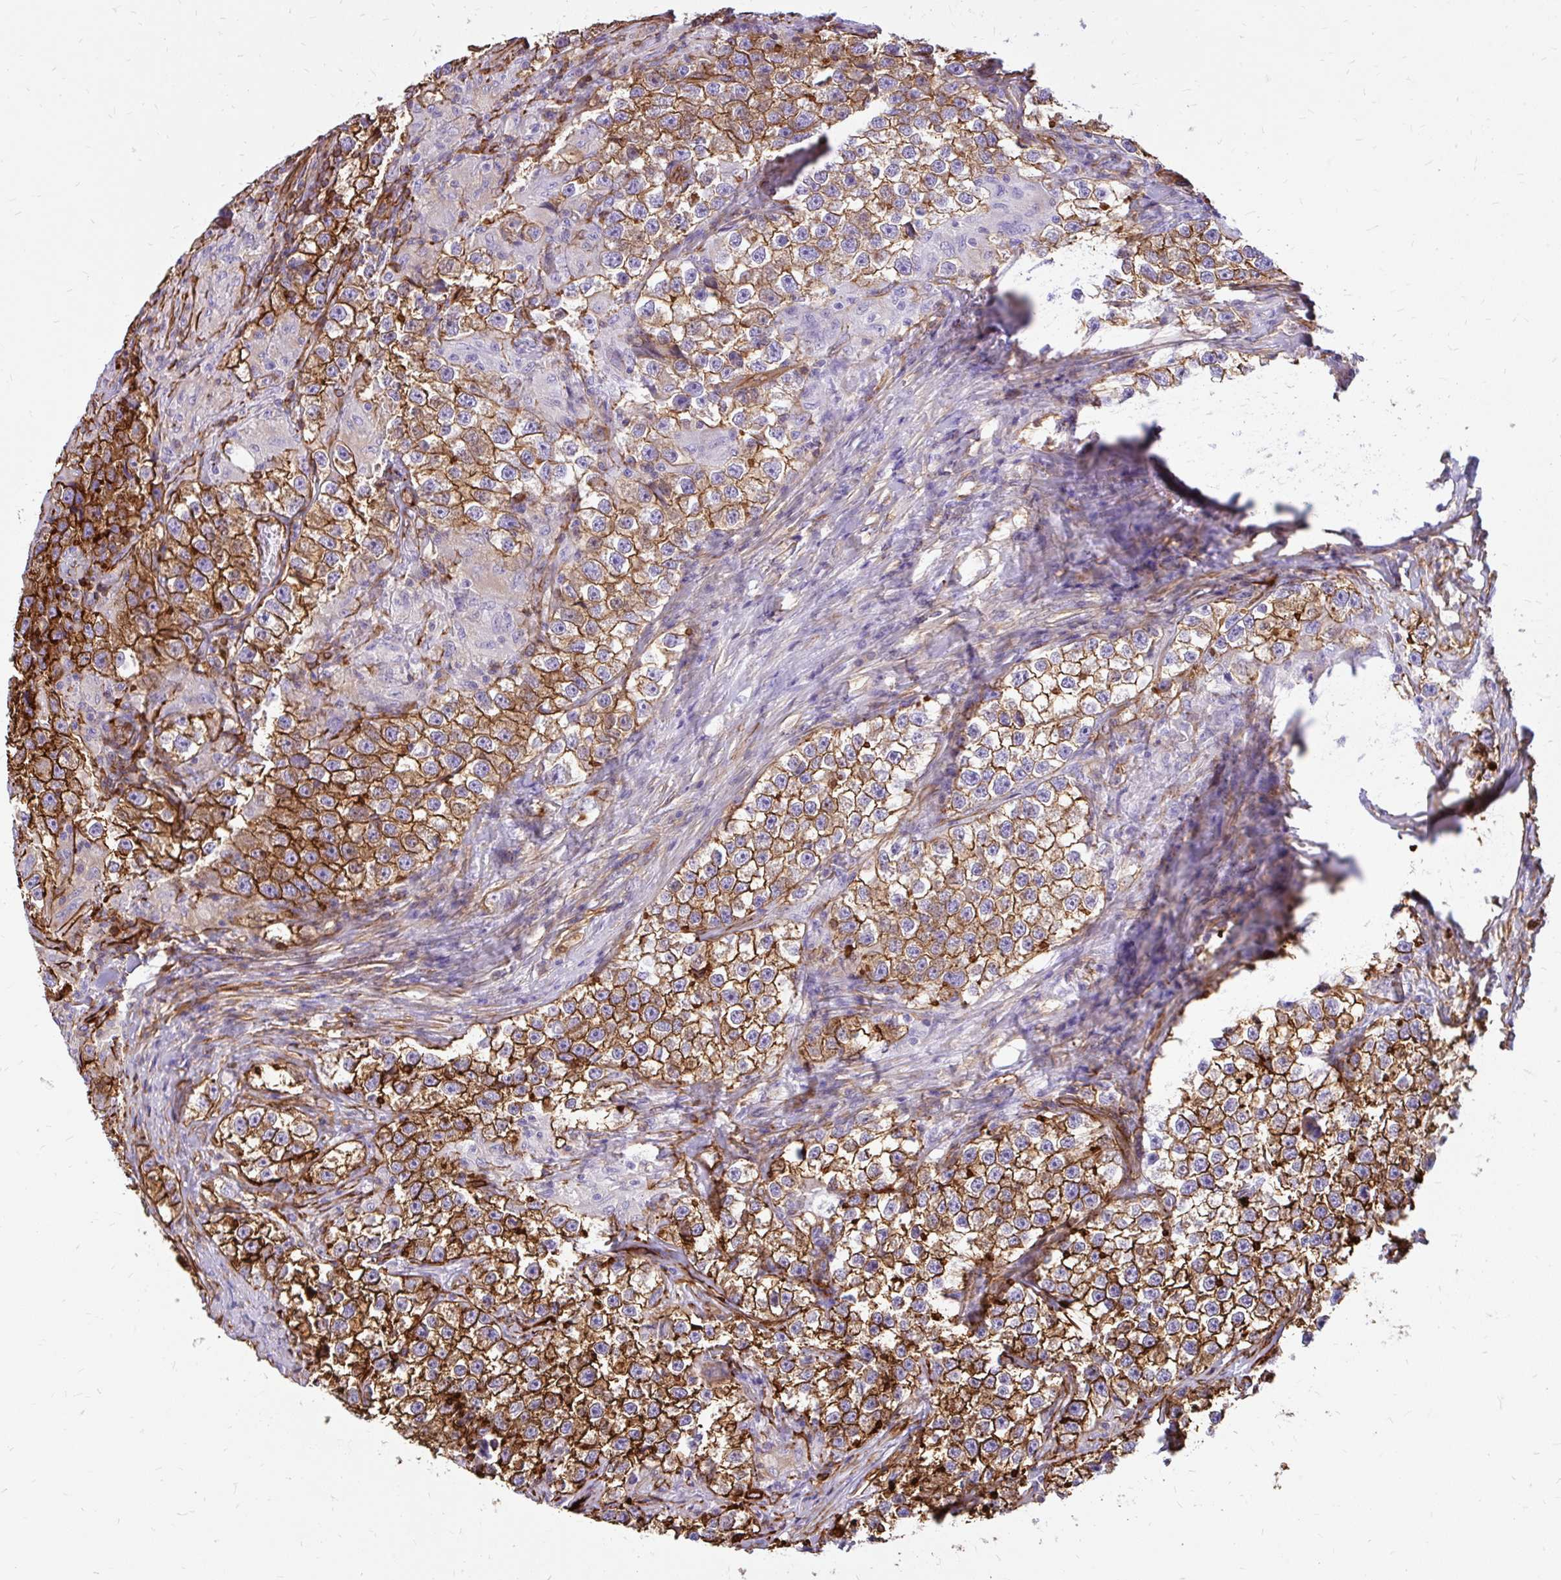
{"staining": {"intensity": "strong", "quantity": "25%-75%", "location": "cytoplasmic/membranous"}, "tissue": "testis cancer", "cell_type": "Tumor cells", "image_type": "cancer", "snomed": [{"axis": "morphology", "description": "Seminoma, NOS"}, {"axis": "topography", "description": "Testis"}], "caption": "A high amount of strong cytoplasmic/membranous positivity is identified in about 25%-75% of tumor cells in testis cancer tissue.", "gene": "MAP1LC3B", "patient": {"sex": "male", "age": 46}}